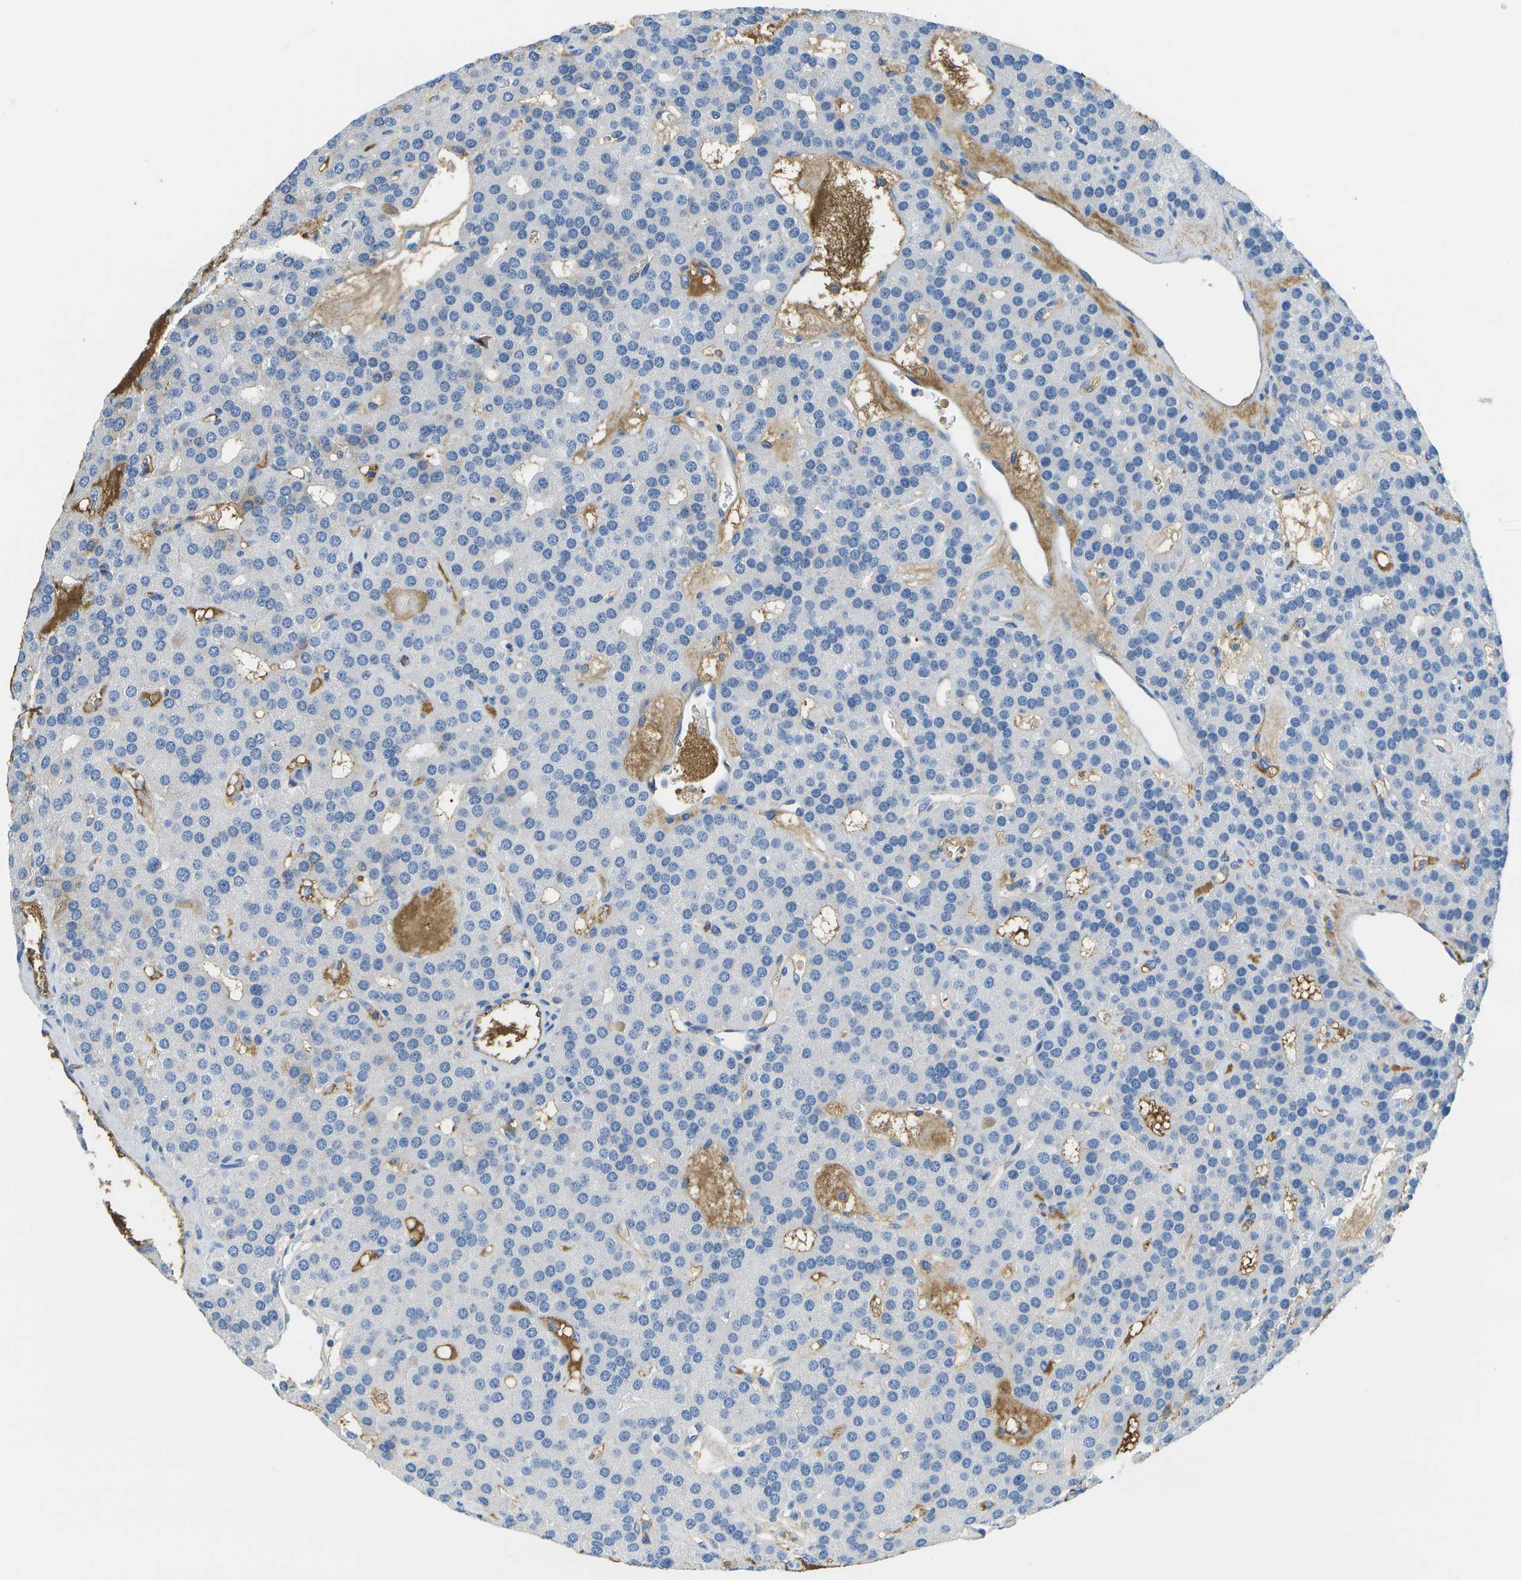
{"staining": {"intensity": "negative", "quantity": "none", "location": "none"}, "tissue": "parathyroid gland", "cell_type": "Glandular cells", "image_type": "normal", "snomed": [{"axis": "morphology", "description": "Normal tissue, NOS"}, {"axis": "morphology", "description": "Adenoma, NOS"}, {"axis": "topography", "description": "Parathyroid gland"}], "caption": "An immunohistochemistry (IHC) histopathology image of unremarkable parathyroid gland is shown. There is no staining in glandular cells of parathyroid gland. The staining was performed using DAB (3,3'-diaminobenzidine) to visualize the protein expression in brown, while the nuclei were stained in blue with hematoxylin (Magnification: 20x).", "gene": "SERPINA1", "patient": {"sex": "female", "age": 86}}